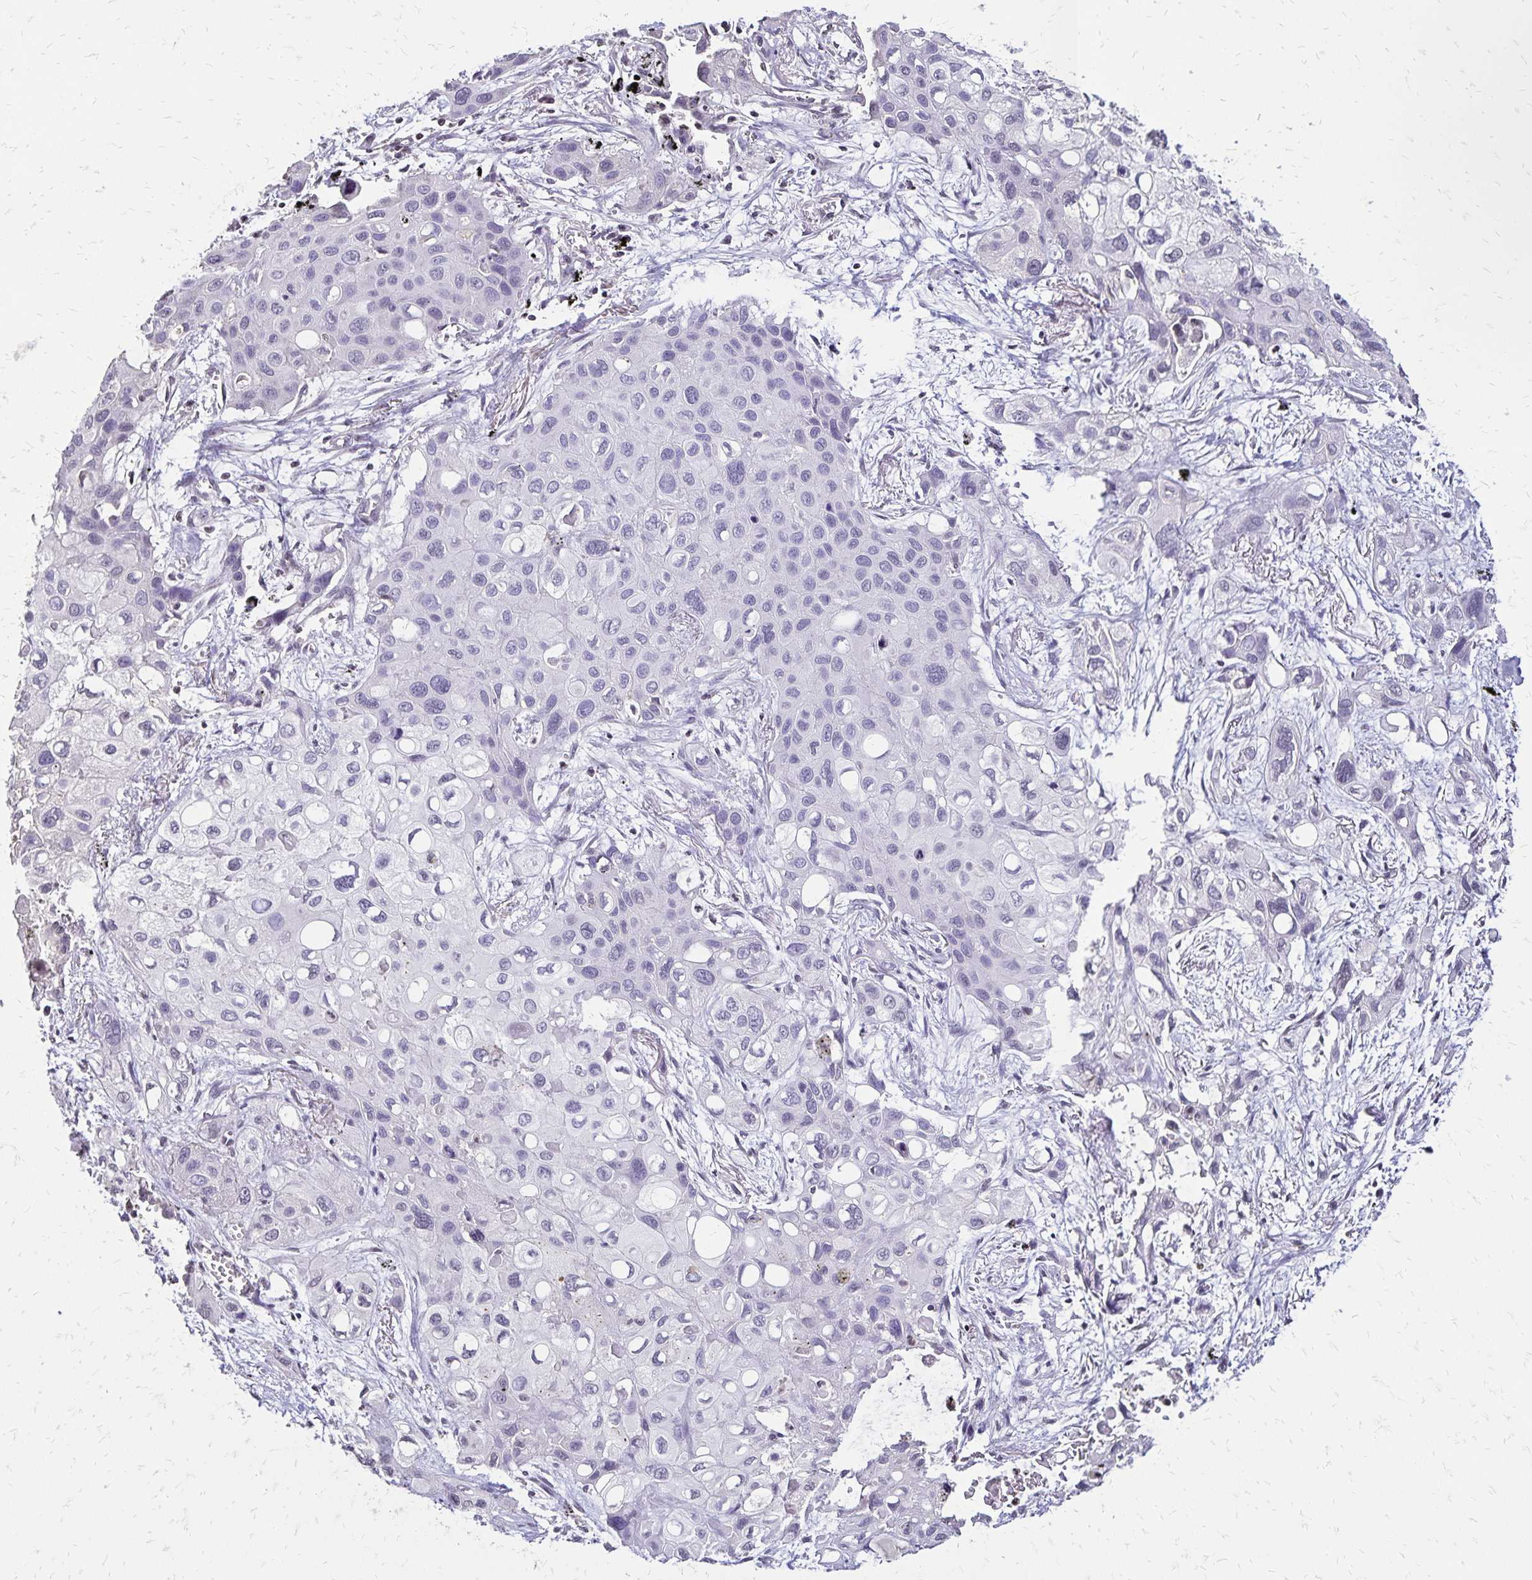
{"staining": {"intensity": "negative", "quantity": "none", "location": "none"}, "tissue": "lung cancer", "cell_type": "Tumor cells", "image_type": "cancer", "snomed": [{"axis": "morphology", "description": "Squamous cell carcinoma, NOS"}, {"axis": "morphology", "description": "Squamous cell carcinoma, metastatic, NOS"}, {"axis": "topography", "description": "Lung"}], "caption": "Image shows no protein positivity in tumor cells of lung squamous cell carcinoma tissue.", "gene": "KISS1", "patient": {"sex": "male", "age": 59}}